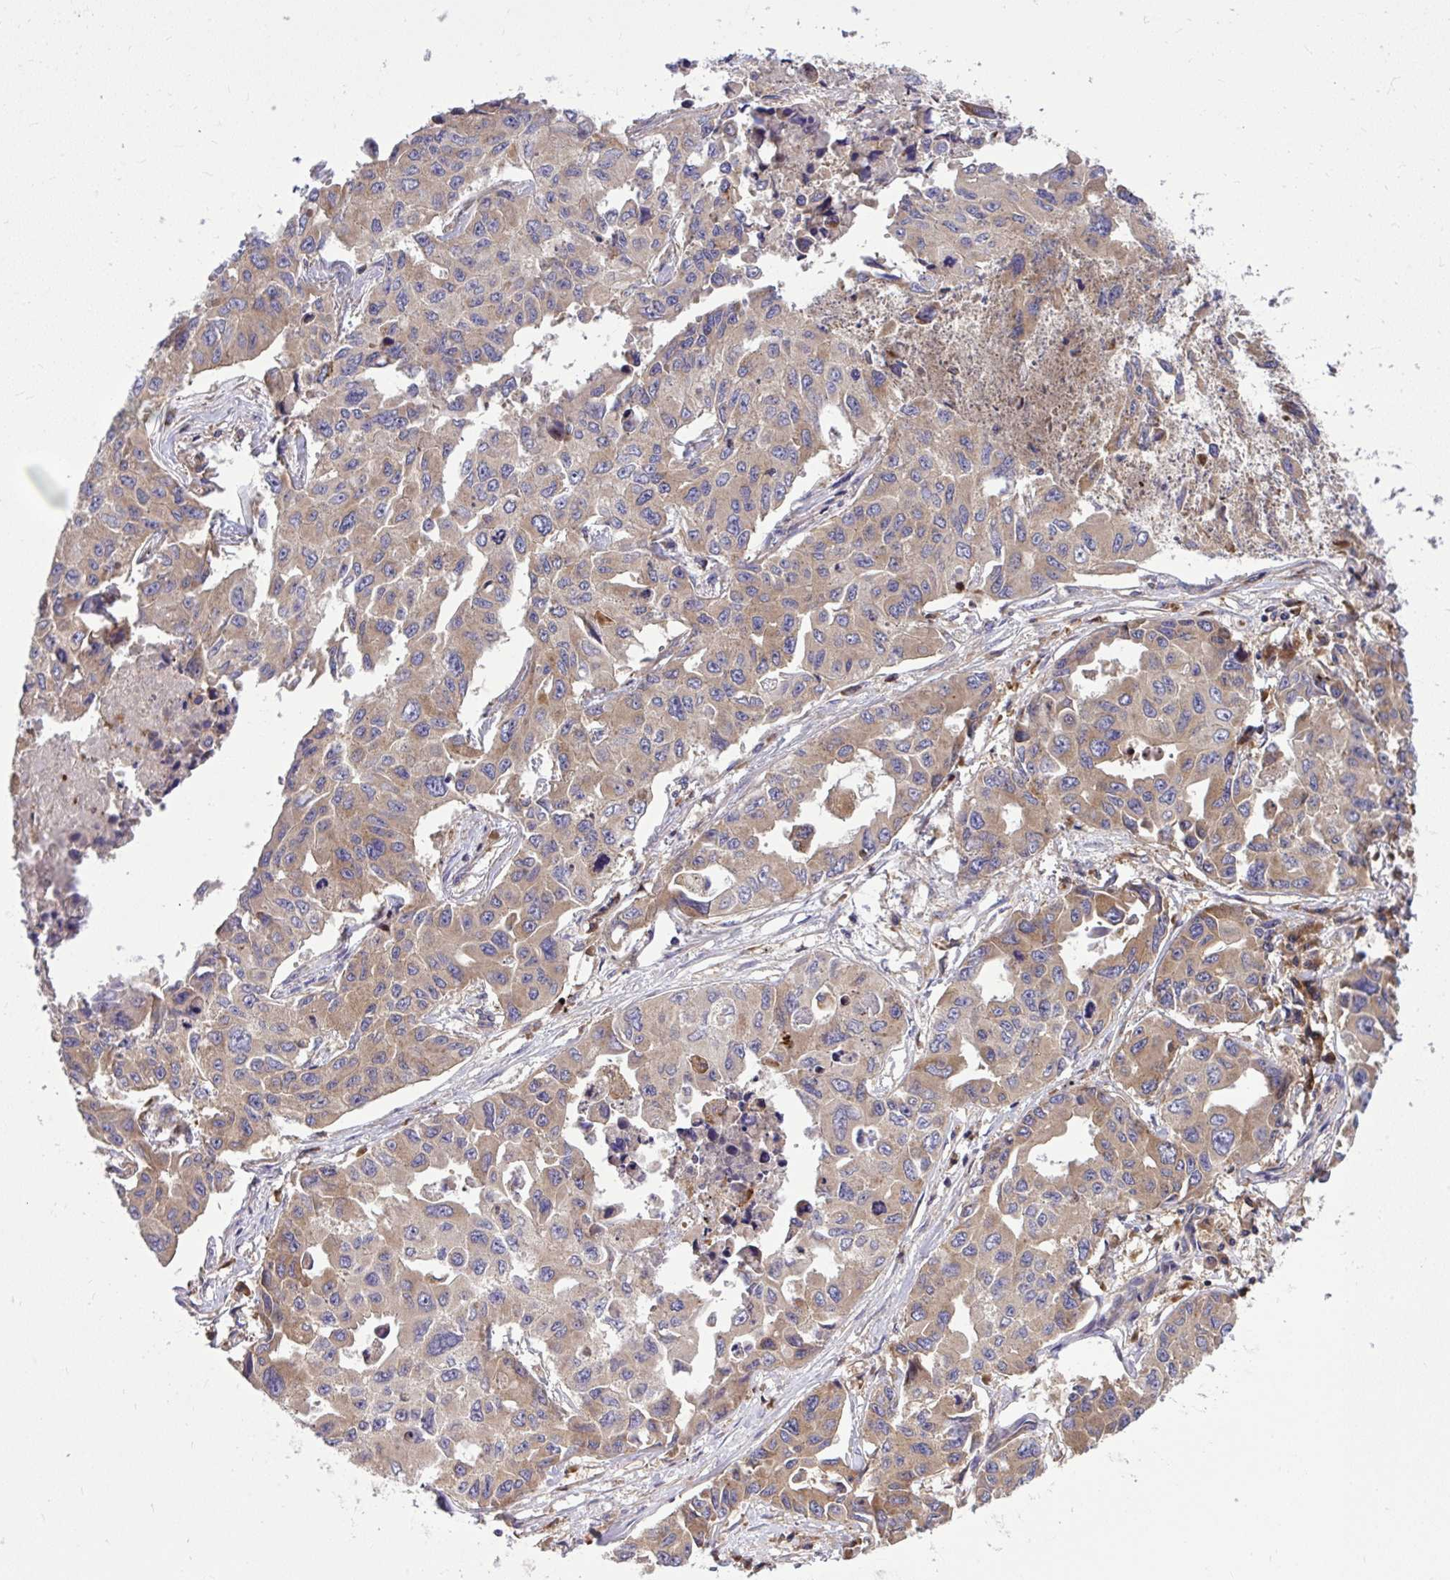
{"staining": {"intensity": "weak", "quantity": ">75%", "location": "cytoplasmic/membranous"}, "tissue": "lung cancer", "cell_type": "Tumor cells", "image_type": "cancer", "snomed": [{"axis": "morphology", "description": "Adenocarcinoma, NOS"}, {"axis": "topography", "description": "Lung"}], "caption": "Immunohistochemical staining of lung cancer exhibits weak cytoplasmic/membranous protein positivity in about >75% of tumor cells.", "gene": "PAIP2", "patient": {"sex": "male", "age": 64}}